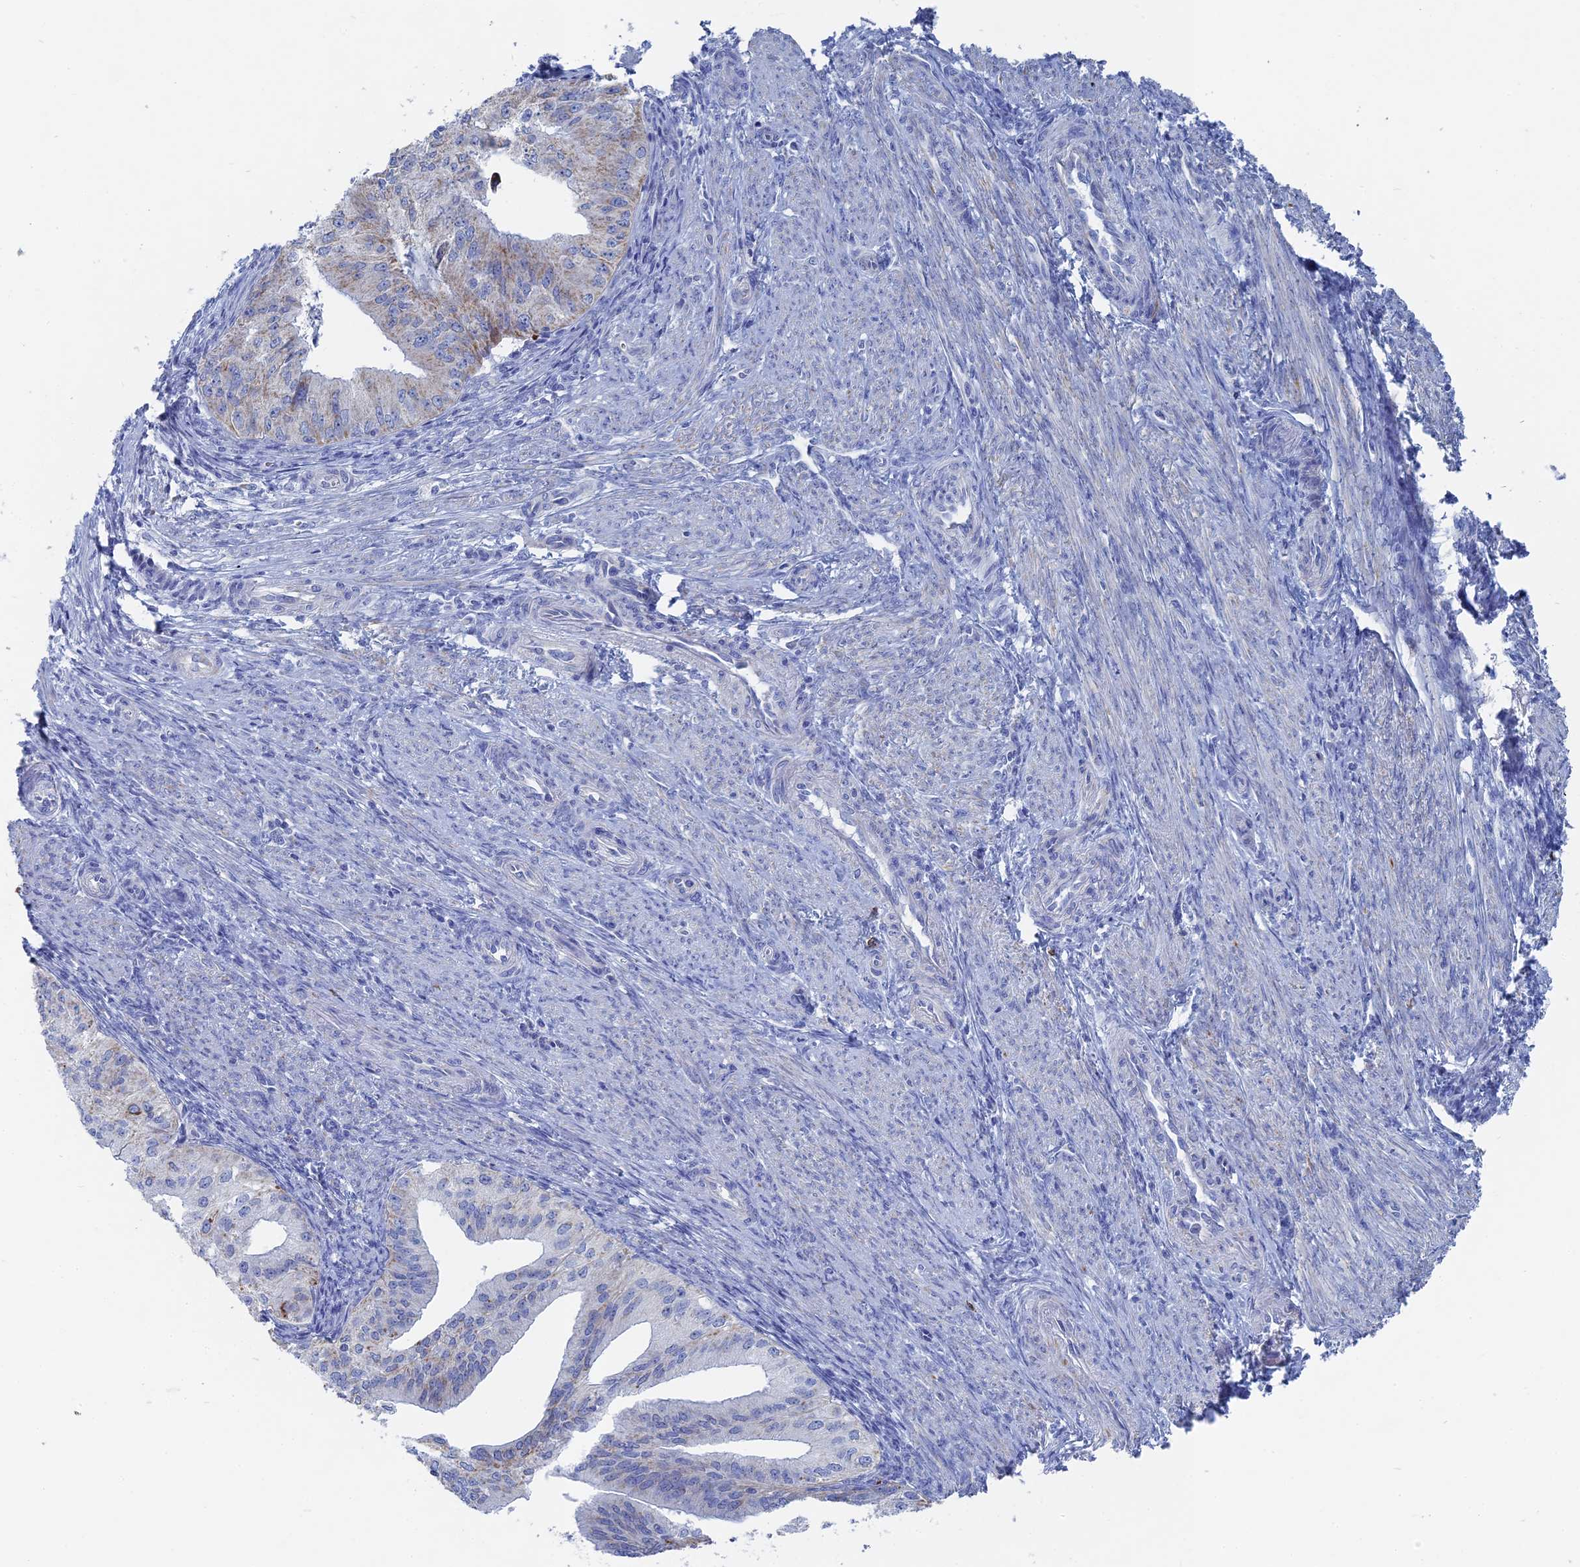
{"staining": {"intensity": "moderate", "quantity": "<25%", "location": "cytoplasmic/membranous"}, "tissue": "endometrial cancer", "cell_type": "Tumor cells", "image_type": "cancer", "snomed": [{"axis": "morphology", "description": "Adenocarcinoma, NOS"}, {"axis": "topography", "description": "Endometrium"}], "caption": "A brown stain highlights moderate cytoplasmic/membranous expression of a protein in human endometrial cancer tumor cells.", "gene": "HIGD1A", "patient": {"sex": "female", "age": 50}}